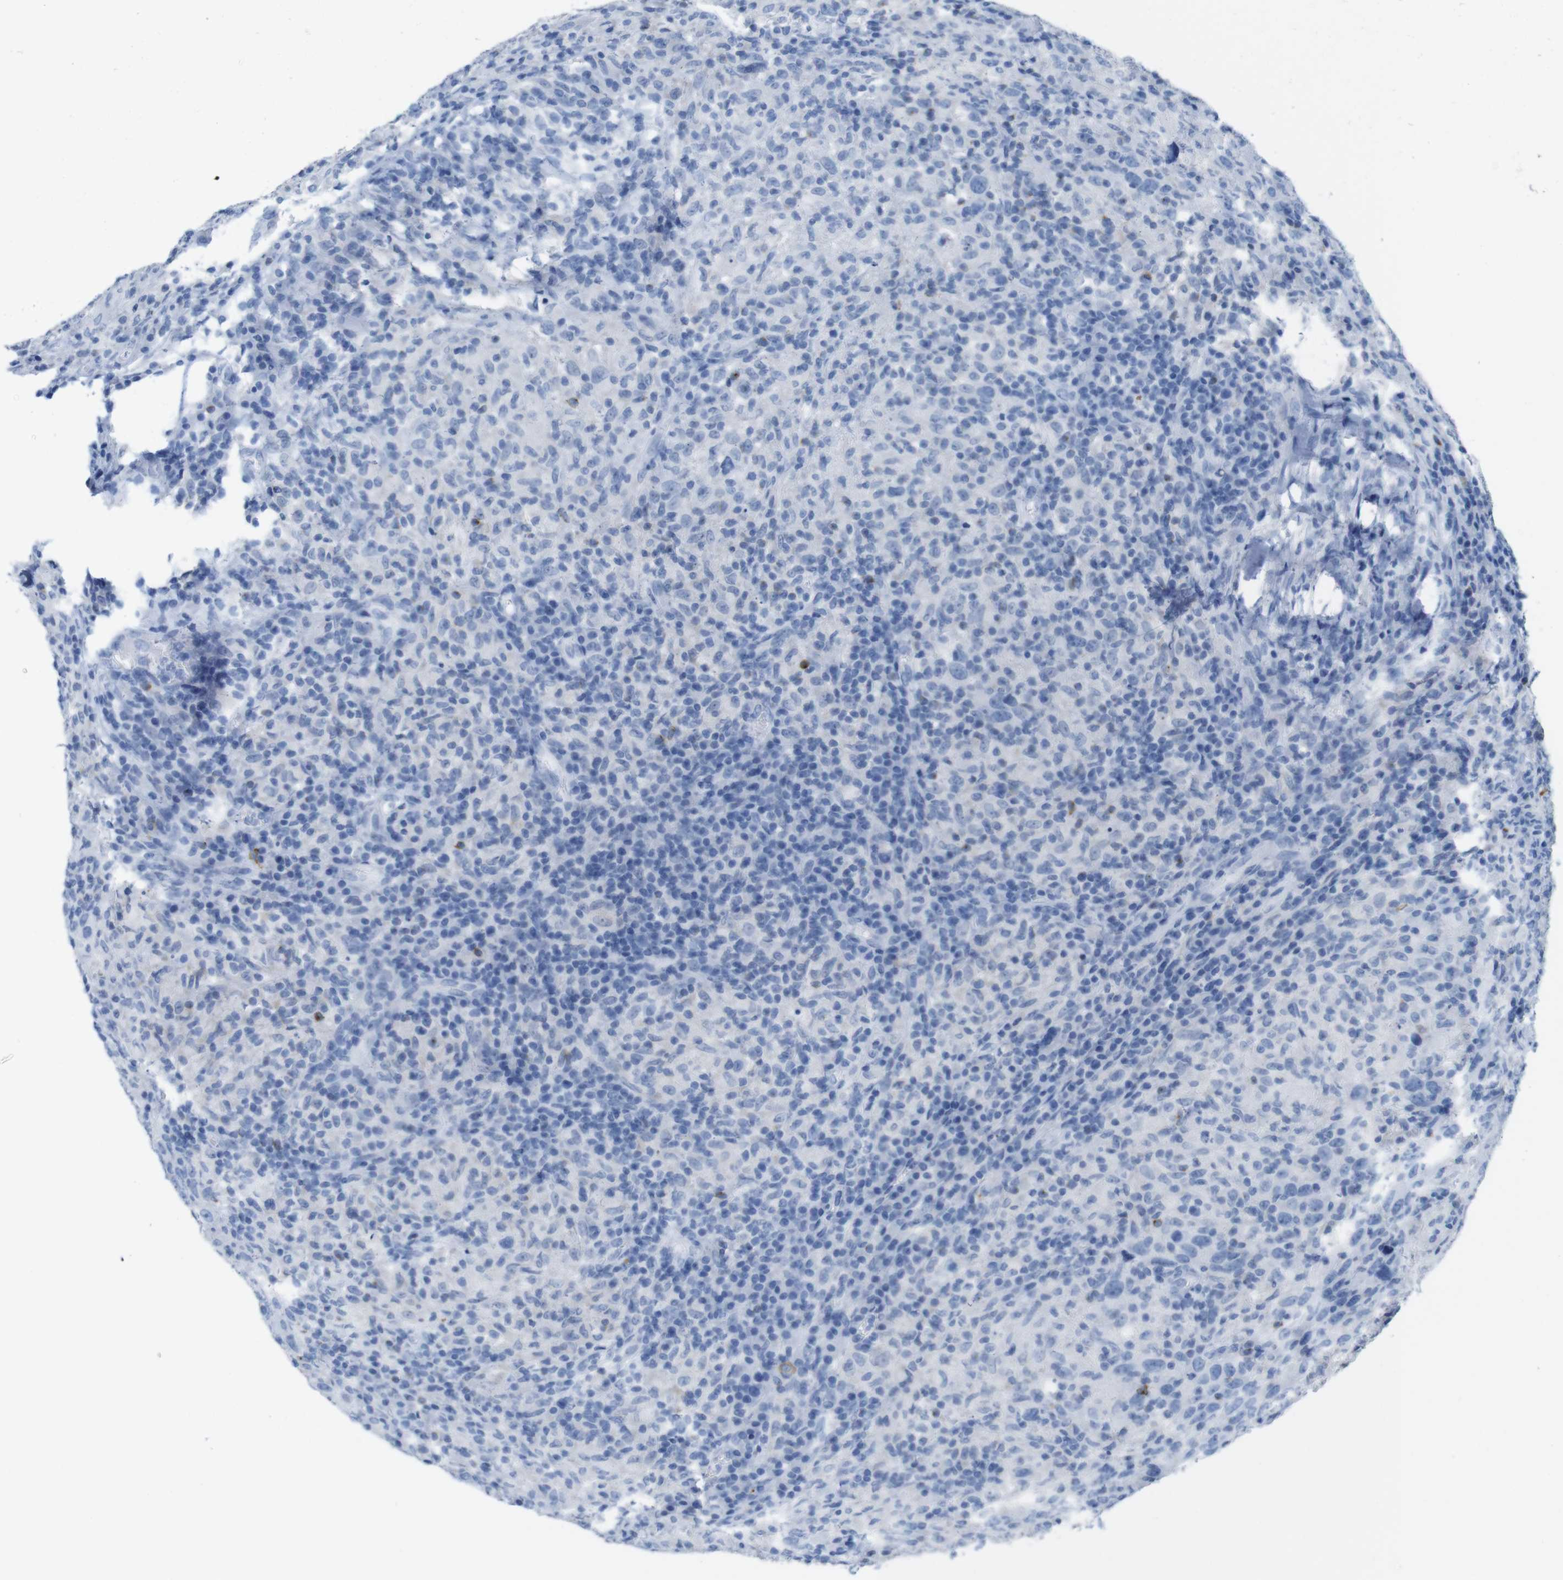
{"staining": {"intensity": "negative", "quantity": "none", "location": "none"}, "tissue": "head and neck cancer", "cell_type": "Tumor cells", "image_type": "cancer", "snomed": [{"axis": "morphology", "description": "Adenocarcinoma, NOS"}, {"axis": "topography", "description": "Salivary gland"}, {"axis": "topography", "description": "Head-Neck"}], "caption": "Immunohistochemistry (IHC) of head and neck cancer (adenocarcinoma) reveals no expression in tumor cells.", "gene": "LAG3", "patient": {"sex": "female", "age": 65}}